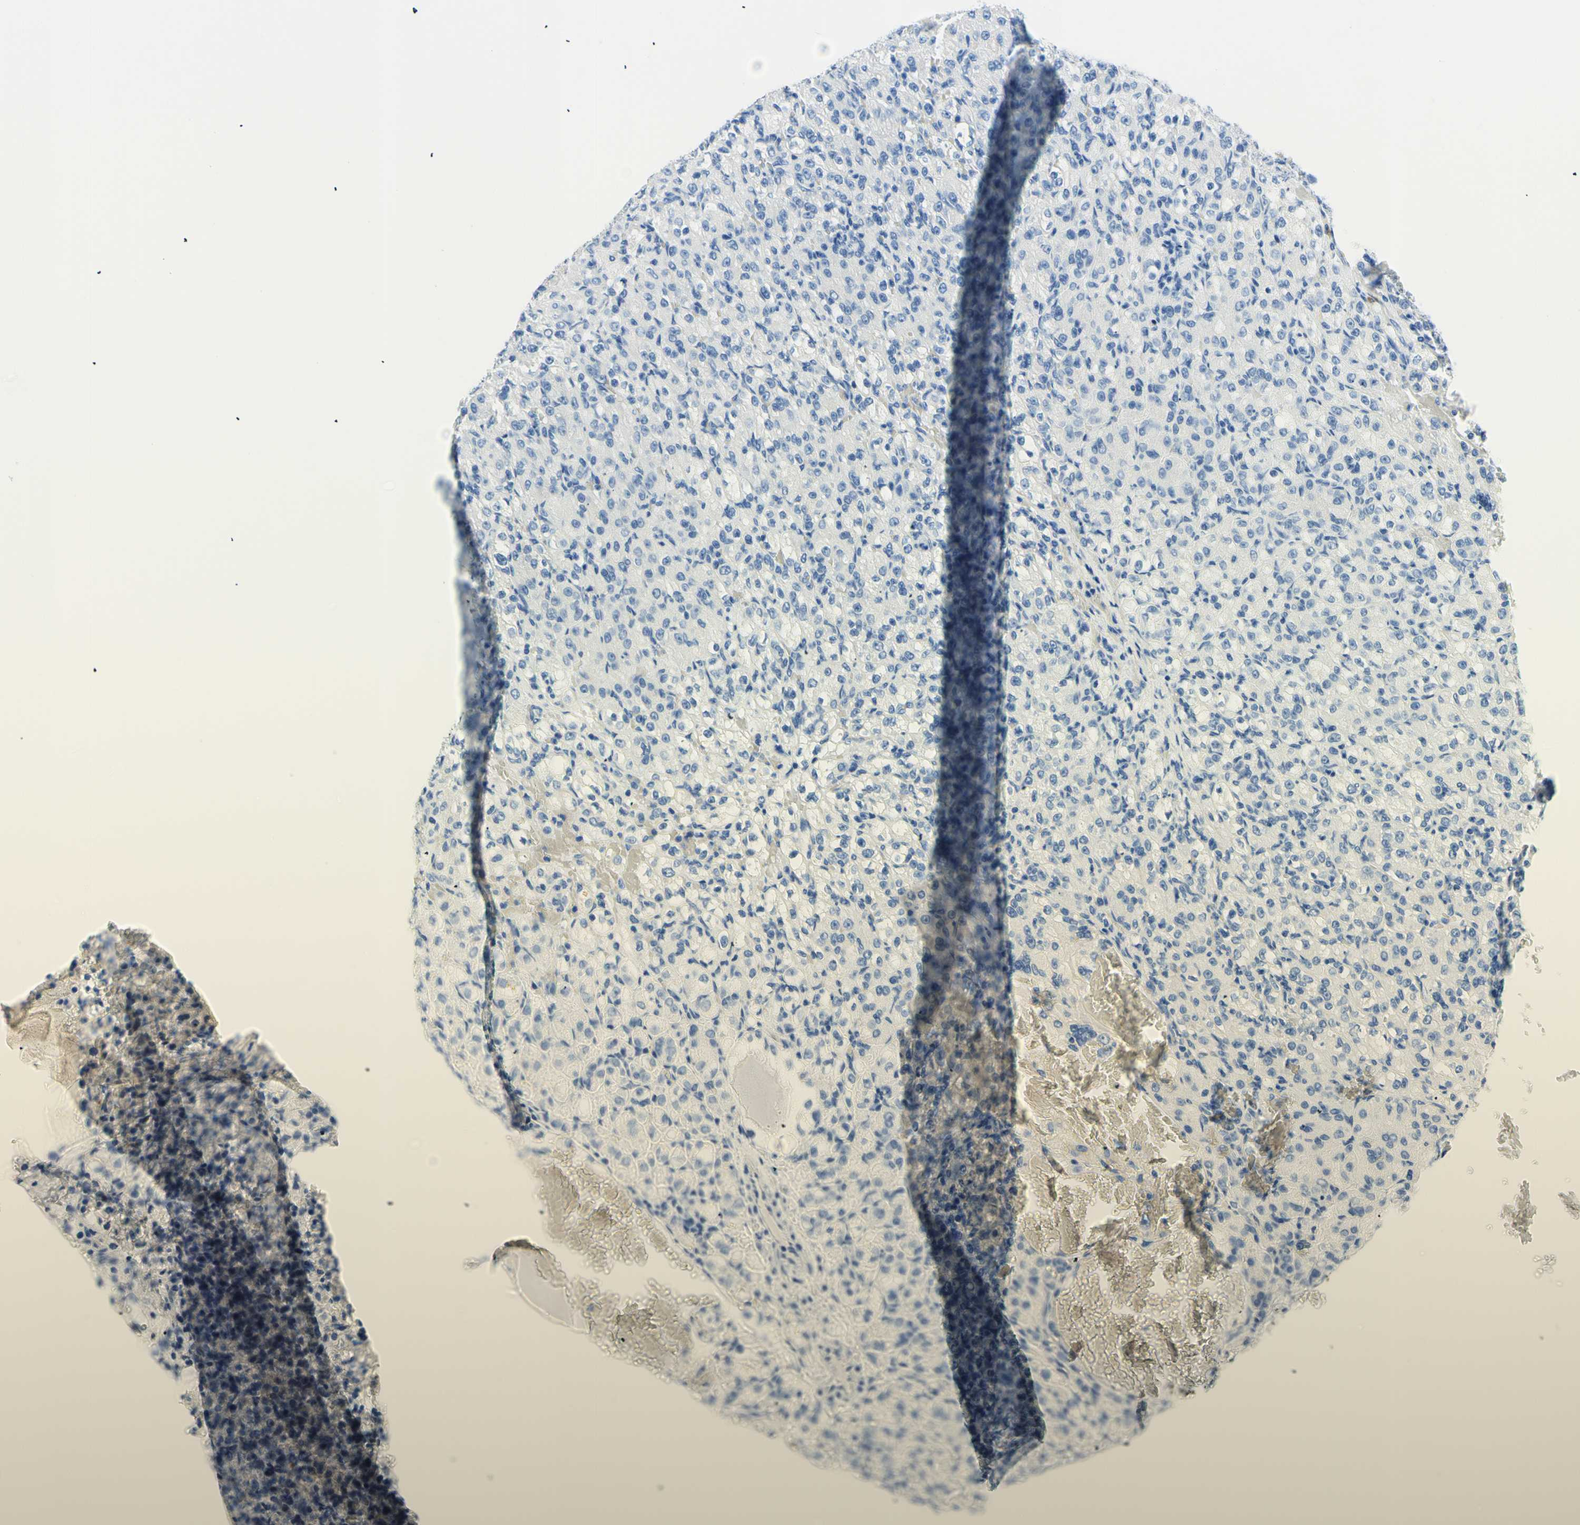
{"staining": {"intensity": "negative", "quantity": "none", "location": "none"}, "tissue": "renal cancer", "cell_type": "Tumor cells", "image_type": "cancer", "snomed": [{"axis": "morphology", "description": "Adenocarcinoma, NOS"}, {"axis": "topography", "description": "Kidney"}], "caption": "An immunohistochemistry photomicrograph of renal cancer is shown. There is no staining in tumor cells of renal cancer.", "gene": "MYH2", "patient": {"sex": "male", "age": 61}}